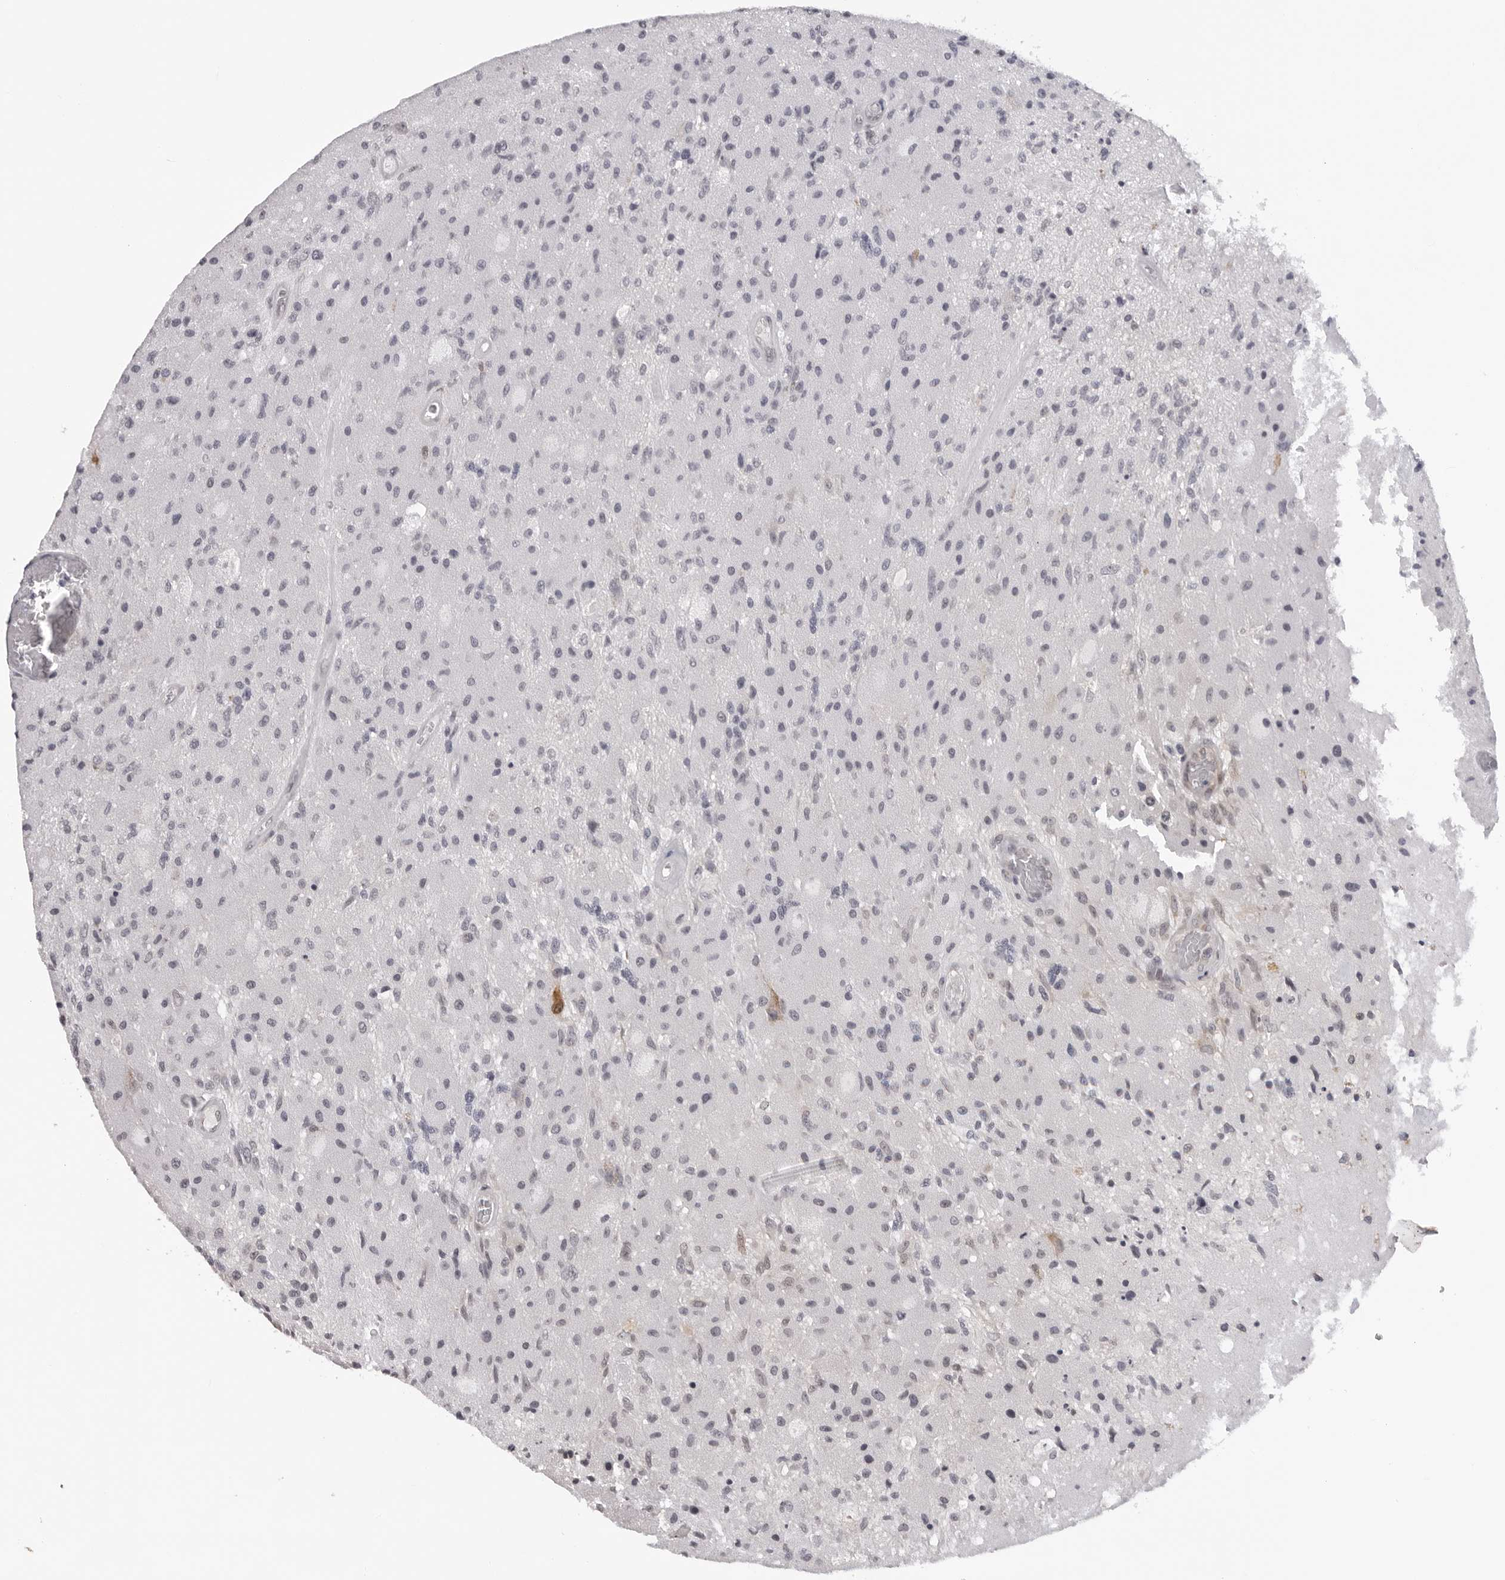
{"staining": {"intensity": "negative", "quantity": "none", "location": "none"}, "tissue": "glioma", "cell_type": "Tumor cells", "image_type": "cancer", "snomed": [{"axis": "morphology", "description": "Normal tissue, NOS"}, {"axis": "morphology", "description": "Glioma, malignant, High grade"}, {"axis": "topography", "description": "Cerebral cortex"}], "caption": "Tumor cells show no significant protein positivity in glioma.", "gene": "CASP7", "patient": {"sex": "male", "age": 77}}